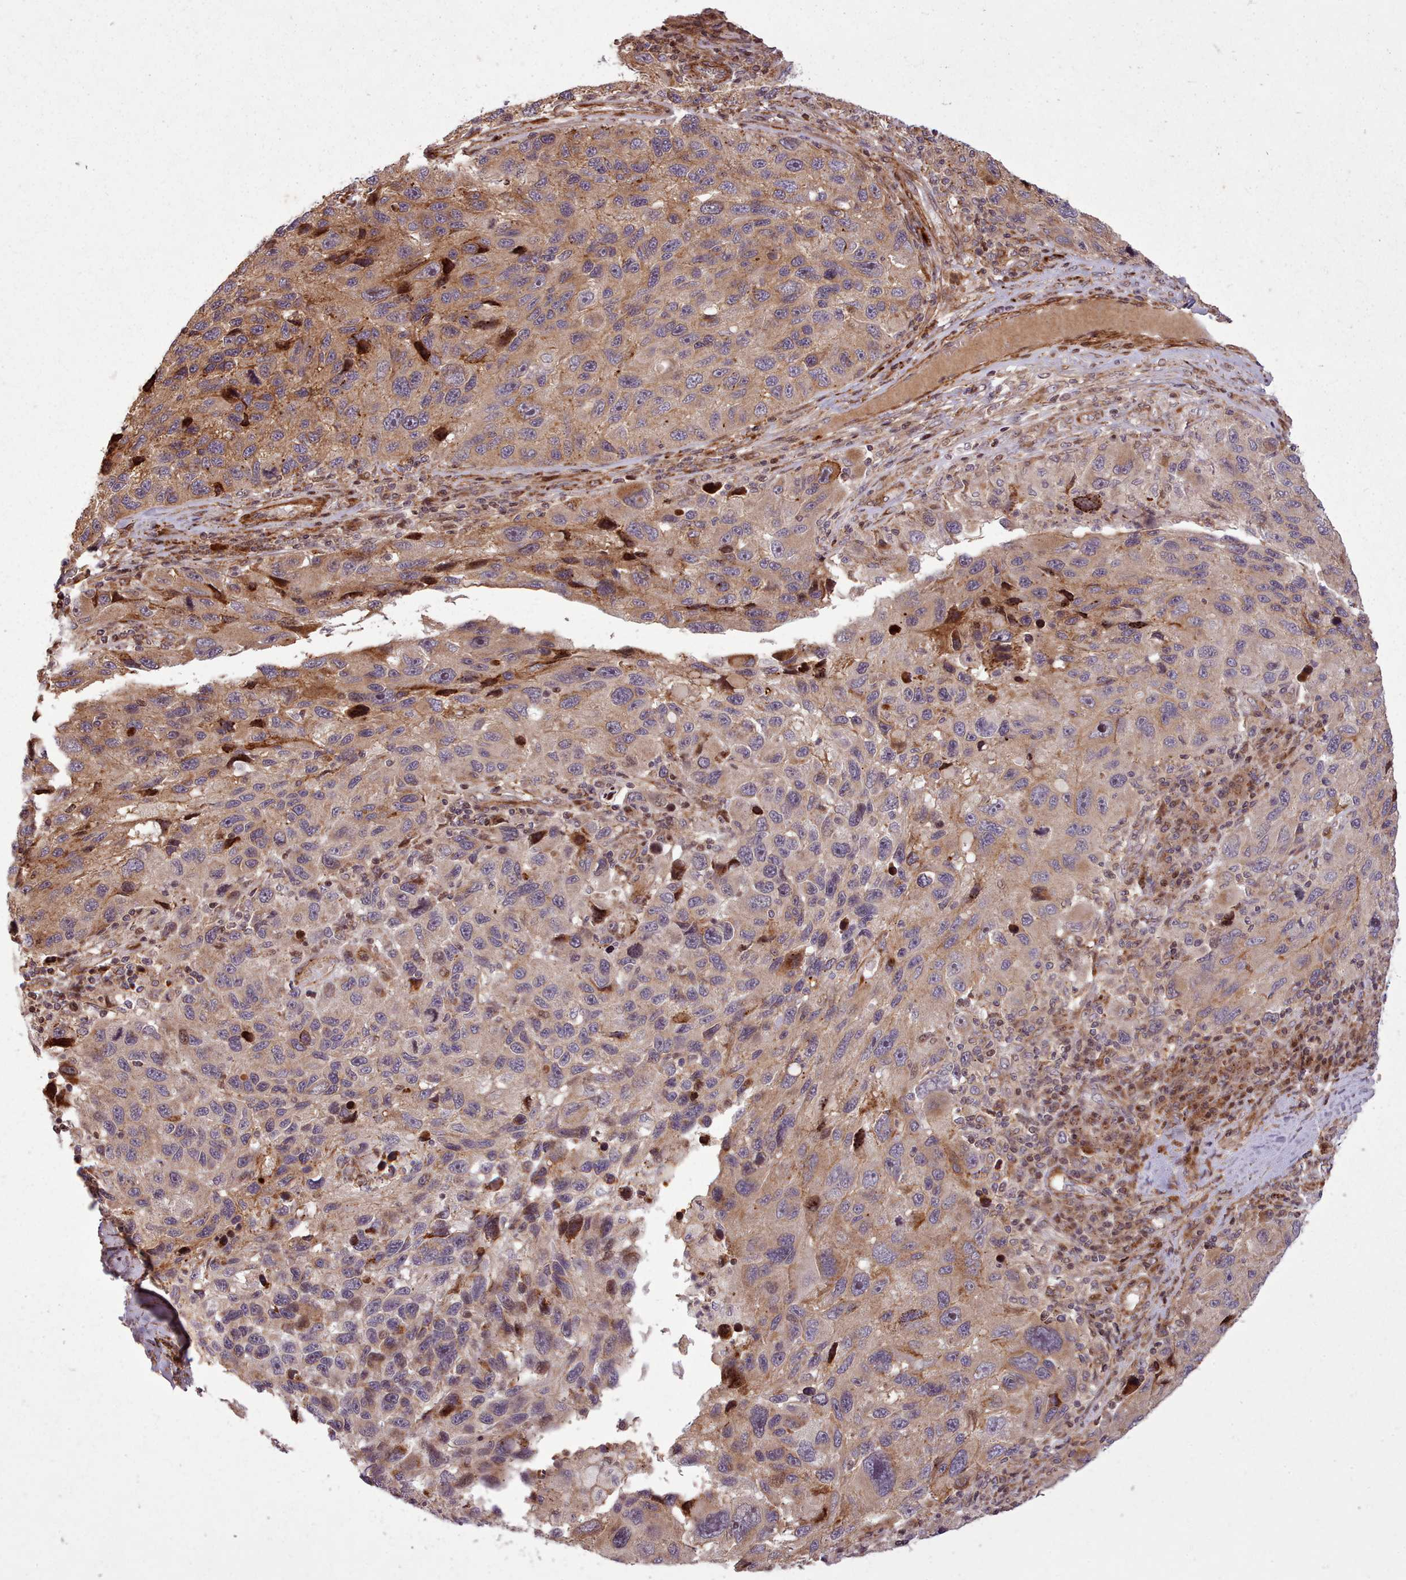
{"staining": {"intensity": "moderate", "quantity": "<25%", "location": "cytoplasmic/membranous"}, "tissue": "melanoma", "cell_type": "Tumor cells", "image_type": "cancer", "snomed": [{"axis": "morphology", "description": "Malignant melanoma, NOS"}, {"axis": "topography", "description": "Skin"}], "caption": "Protein staining of melanoma tissue shows moderate cytoplasmic/membranous staining in approximately <25% of tumor cells.", "gene": "NLRP7", "patient": {"sex": "male", "age": 53}}